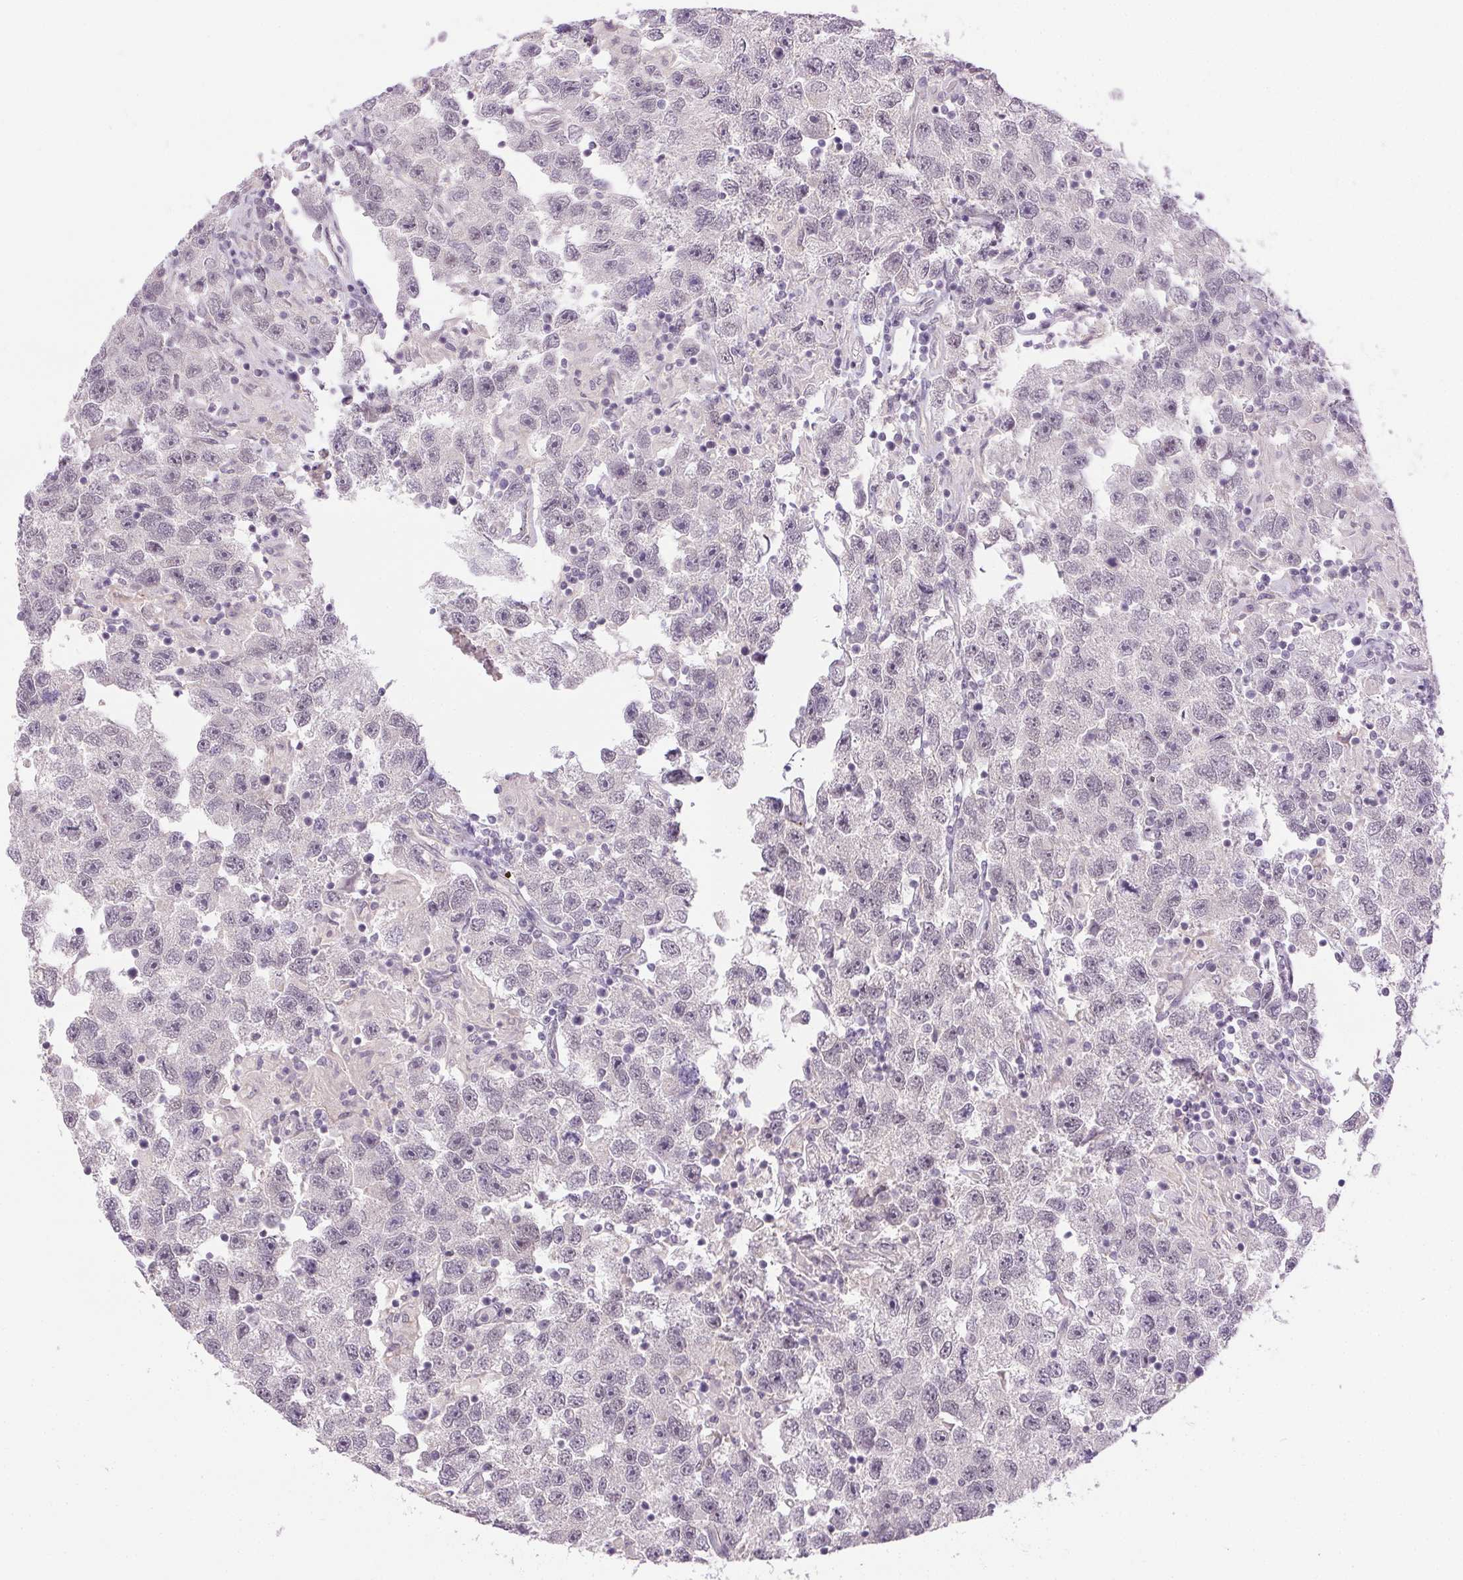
{"staining": {"intensity": "negative", "quantity": "none", "location": "none"}, "tissue": "testis cancer", "cell_type": "Tumor cells", "image_type": "cancer", "snomed": [{"axis": "morphology", "description": "Seminoma, NOS"}, {"axis": "topography", "description": "Testis"}], "caption": "The IHC photomicrograph has no significant staining in tumor cells of seminoma (testis) tissue.", "gene": "FAM168A", "patient": {"sex": "male", "age": 26}}